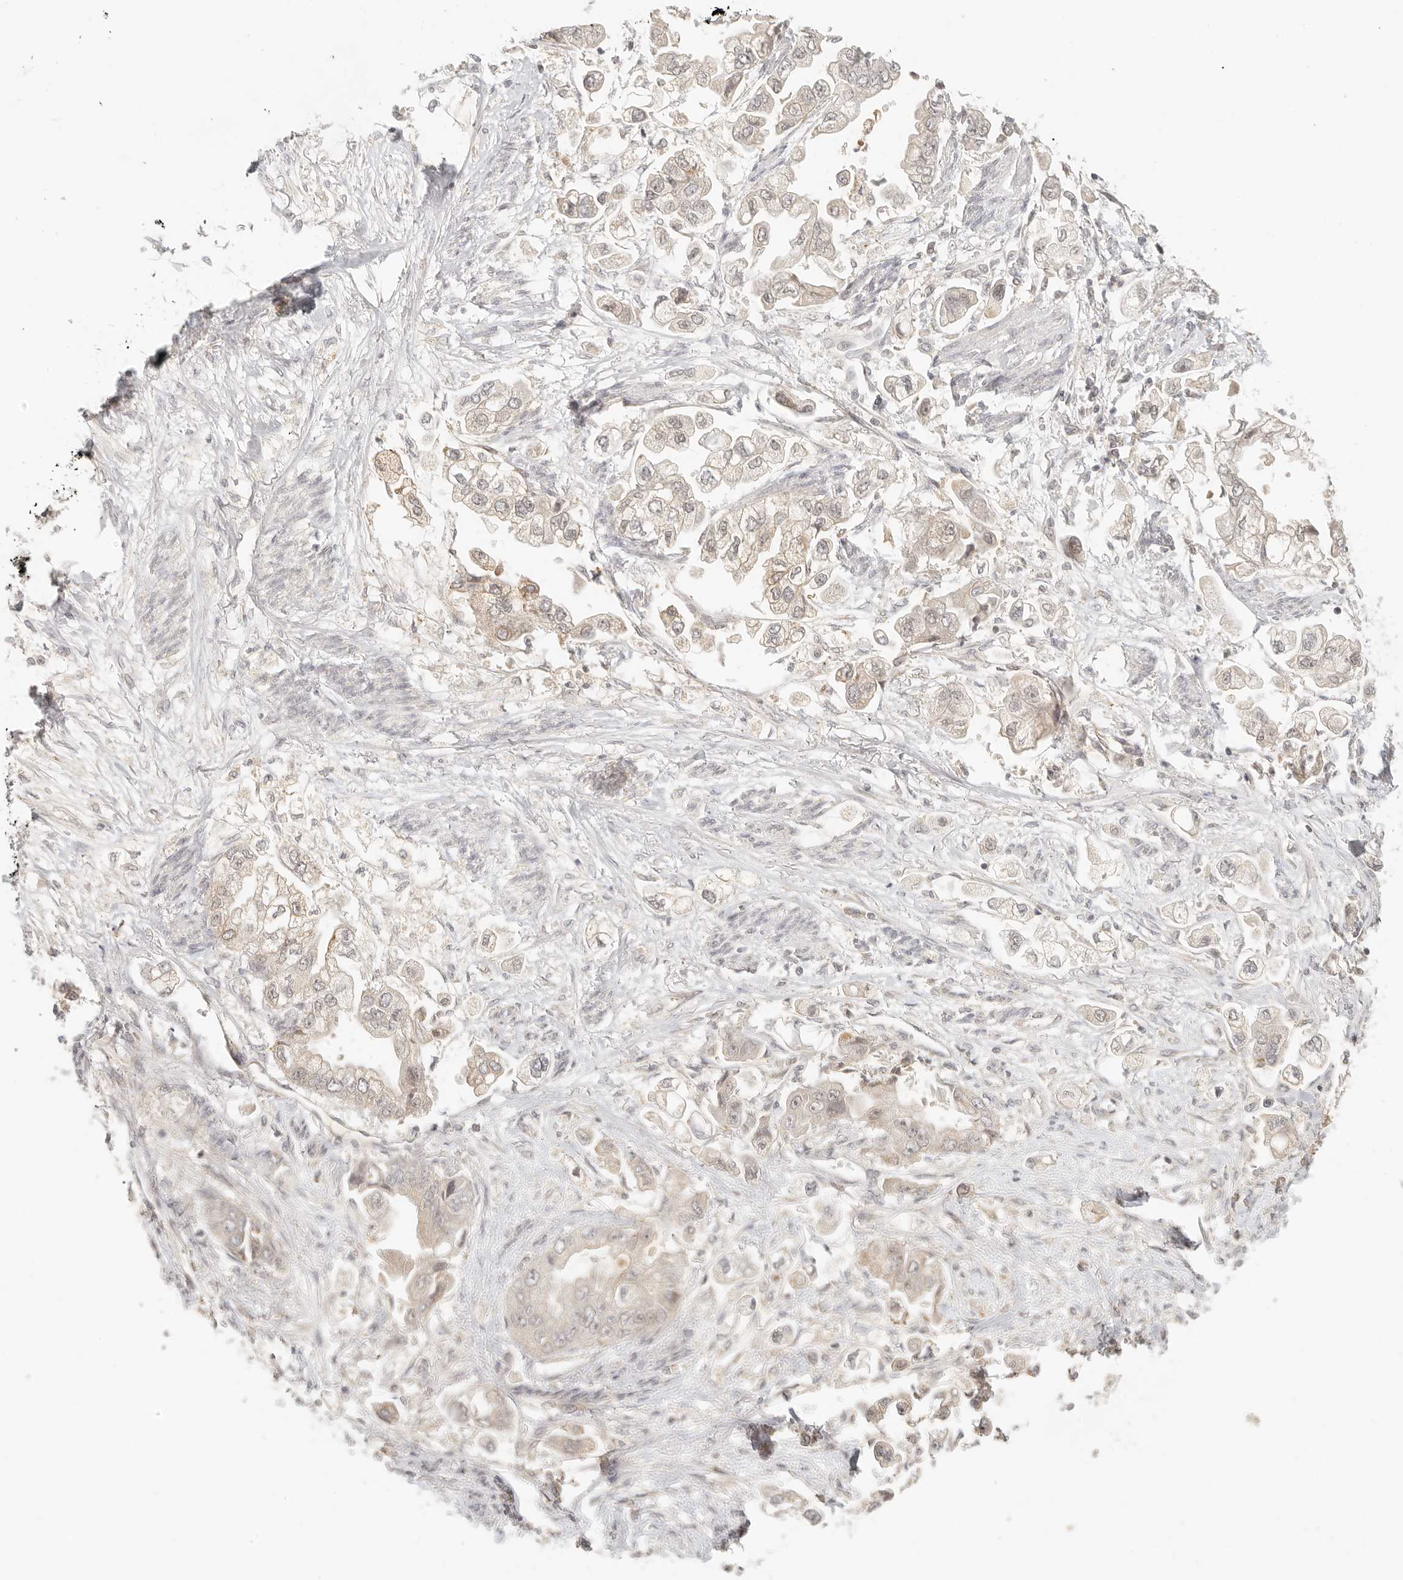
{"staining": {"intensity": "weak", "quantity": "<25%", "location": "cytoplasmic/membranous"}, "tissue": "stomach cancer", "cell_type": "Tumor cells", "image_type": "cancer", "snomed": [{"axis": "morphology", "description": "Adenocarcinoma, NOS"}, {"axis": "topography", "description": "Stomach"}], "caption": "DAB (3,3'-diaminobenzidine) immunohistochemical staining of human stomach cancer shows no significant expression in tumor cells.", "gene": "INTS11", "patient": {"sex": "male", "age": 62}}